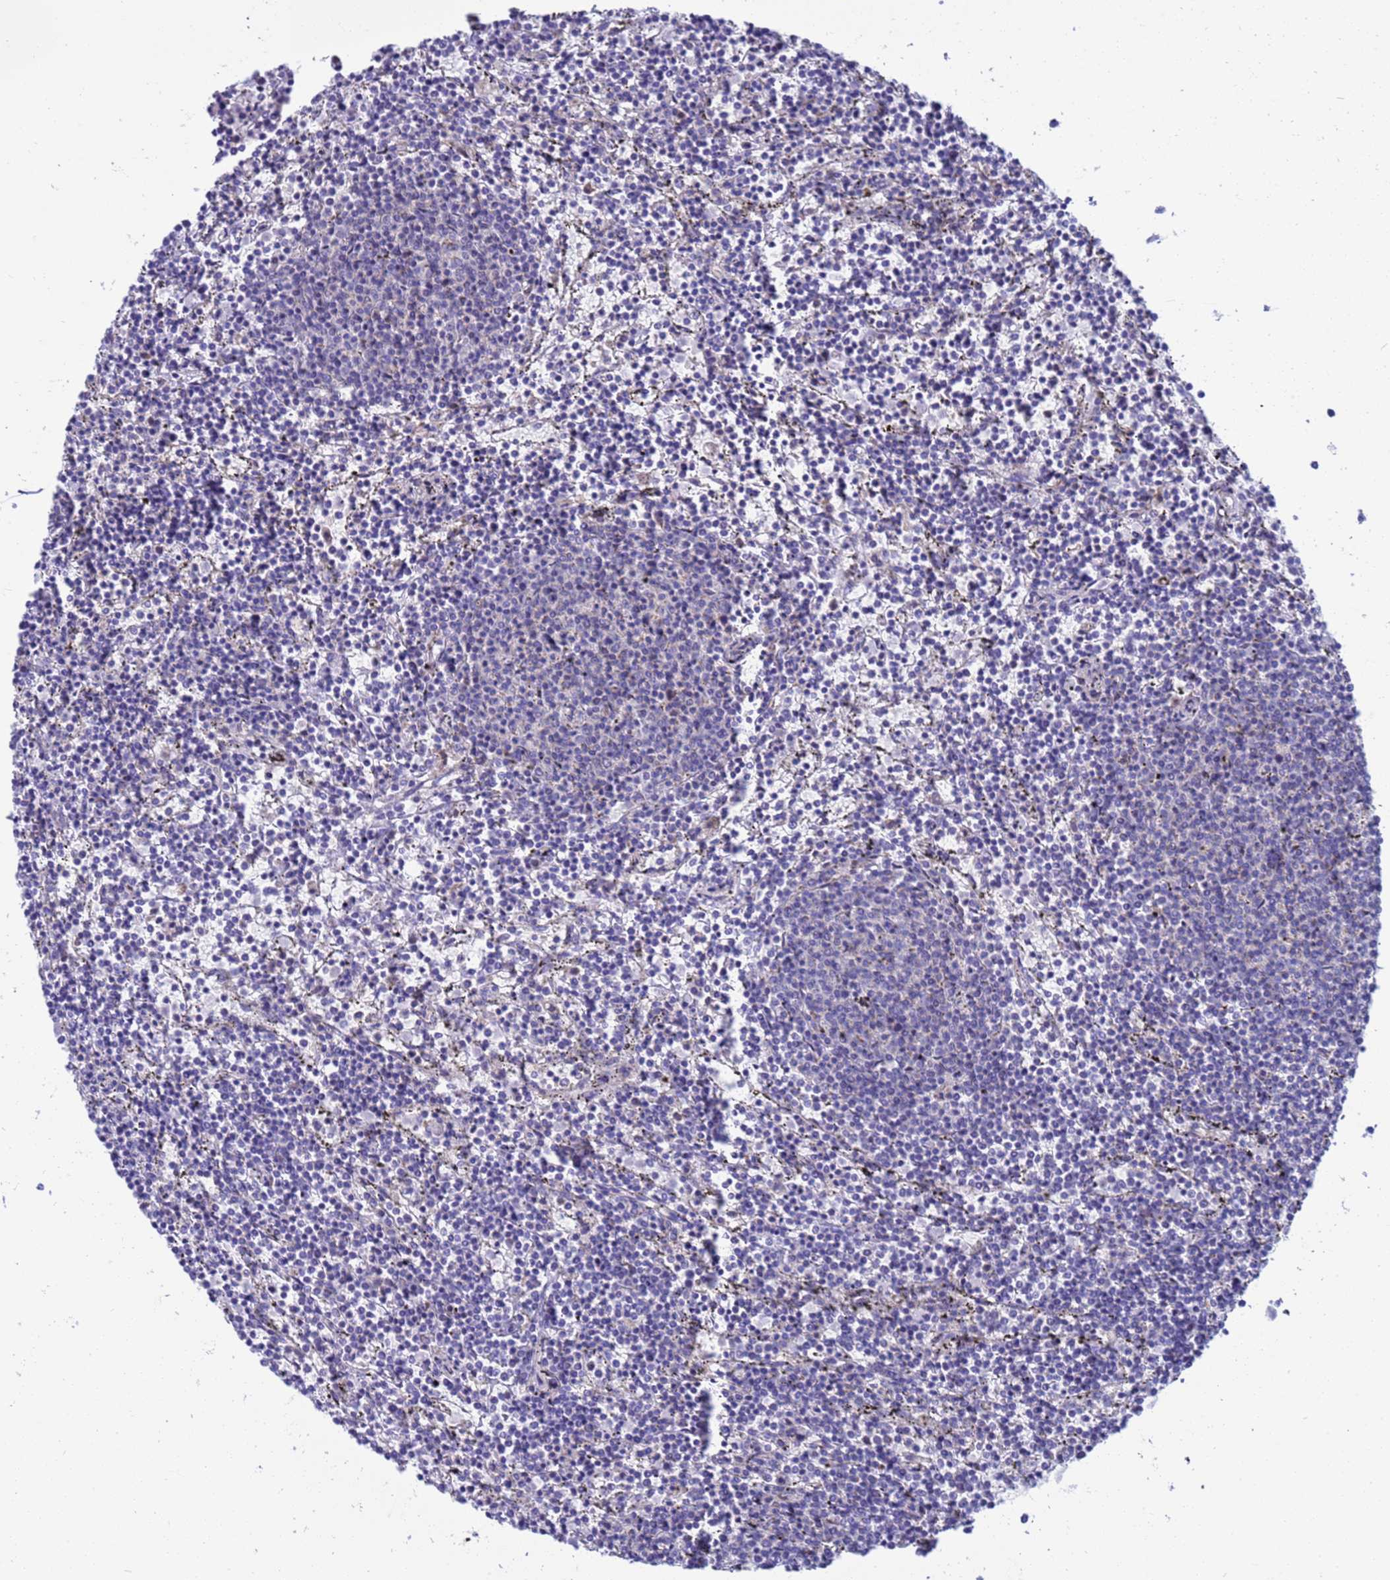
{"staining": {"intensity": "negative", "quantity": "none", "location": "none"}, "tissue": "lymphoma", "cell_type": "Tumor cells", "image_type": "cancer", "snomed": [{"axis": "morphology", "description": "Malignant lymphoma, non-Hodgkin's type, Low grade"}, {"axis": "topography", "description": "Spleen"}], "caption": "DAB immunohistochemical staining of human low-grade malignant lymphoma, non-Hodgkin's type exhibits no significant staining in tumor cells.", "gene": "LRATD1", "patient": {"sex": "female", "age": 50}}